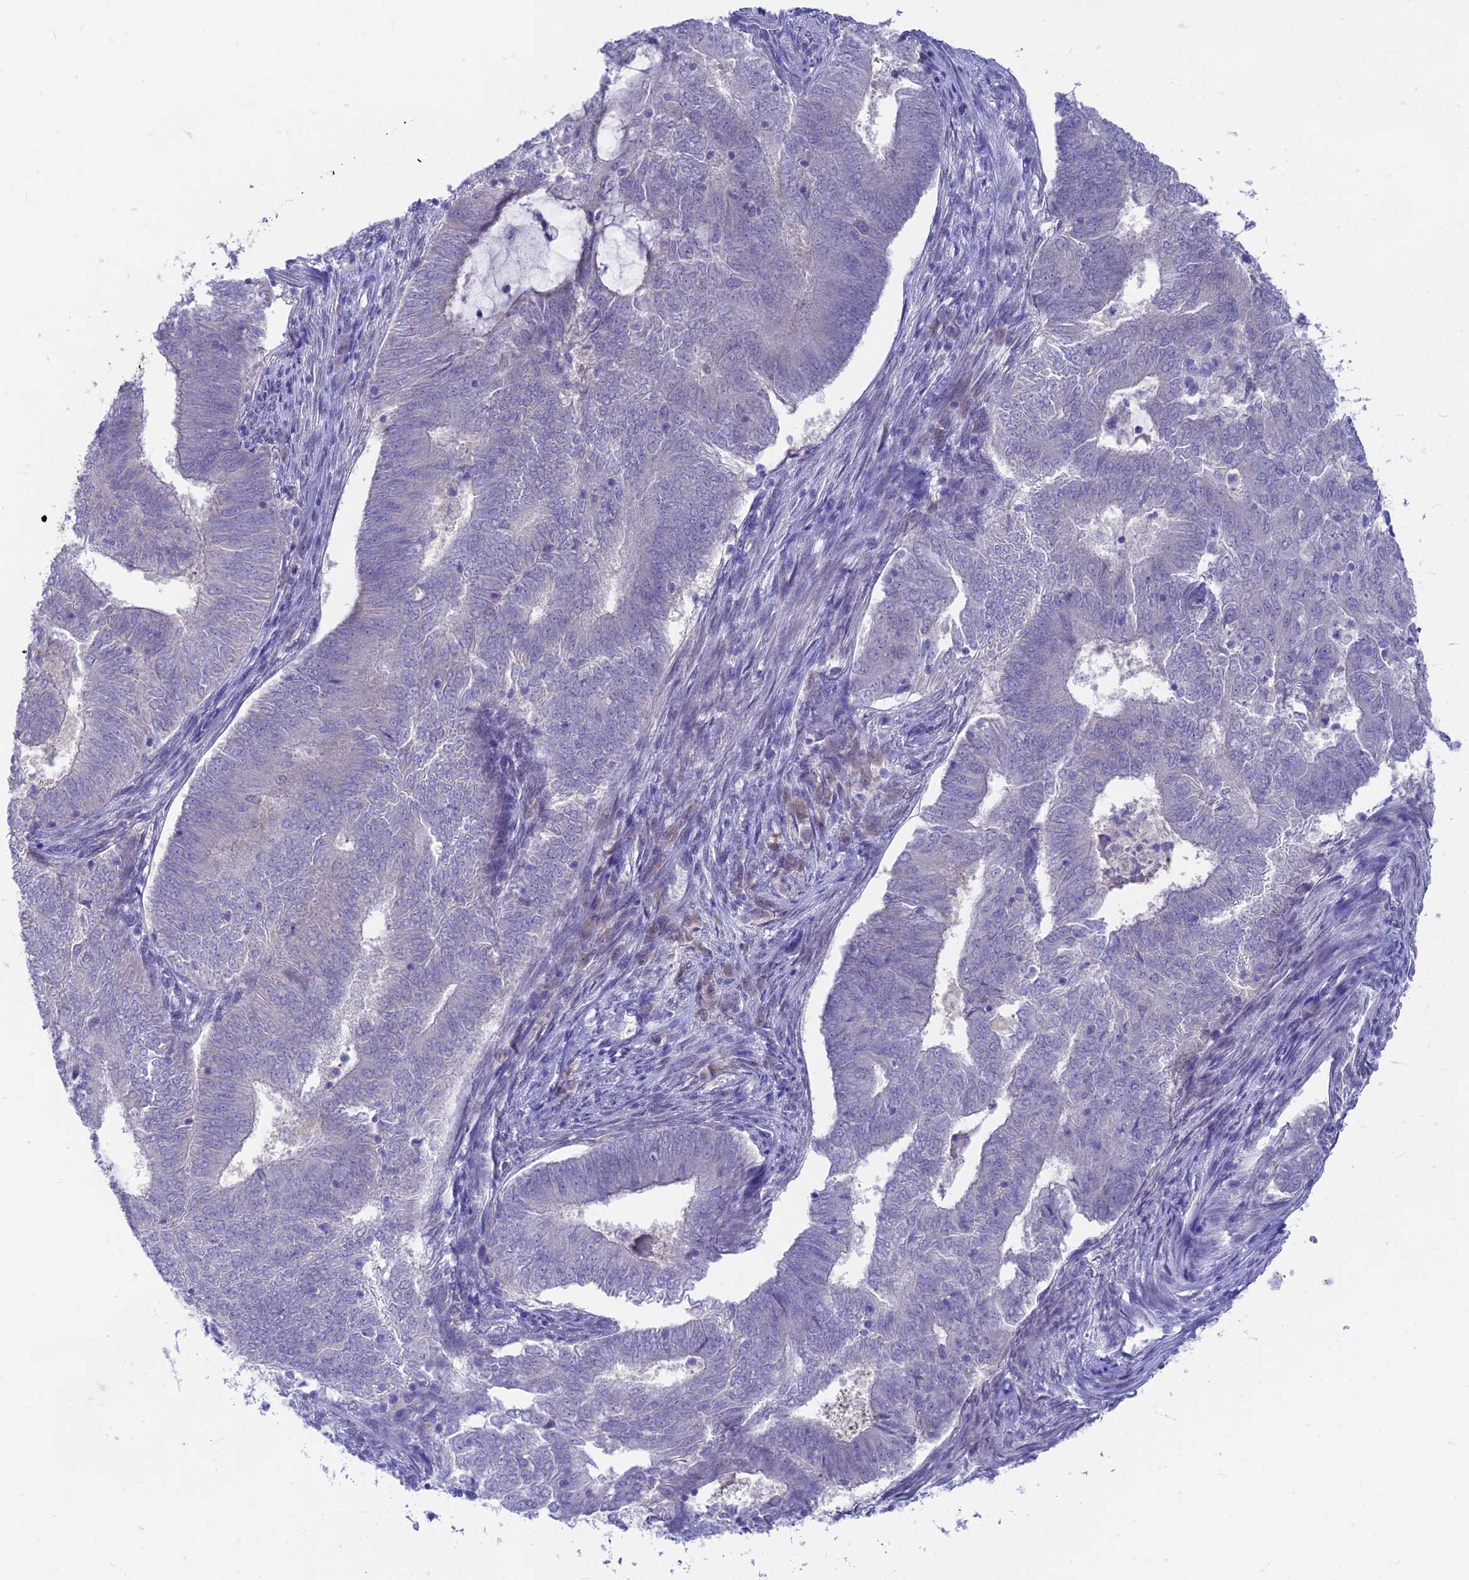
{"staining": {"intensity": "negative", "quantity": "none", "location": "none"}, "tissue": "endometrial cancer", "cell_type": "Tumor cells", "image_type": "cancer", "snomed": [{"axis": "morphology", "description": "Adenocarcinoma, NOS"}, {"axis": "topography", "description": "Endometrium"}], "caption": "The immunohistochemistry (IHC) photomicrograph has no significant expression in tumor cells of endometrial cancer tissue.", "gene": "SNTN", "patient": {"sex": "female", "age": 62}}